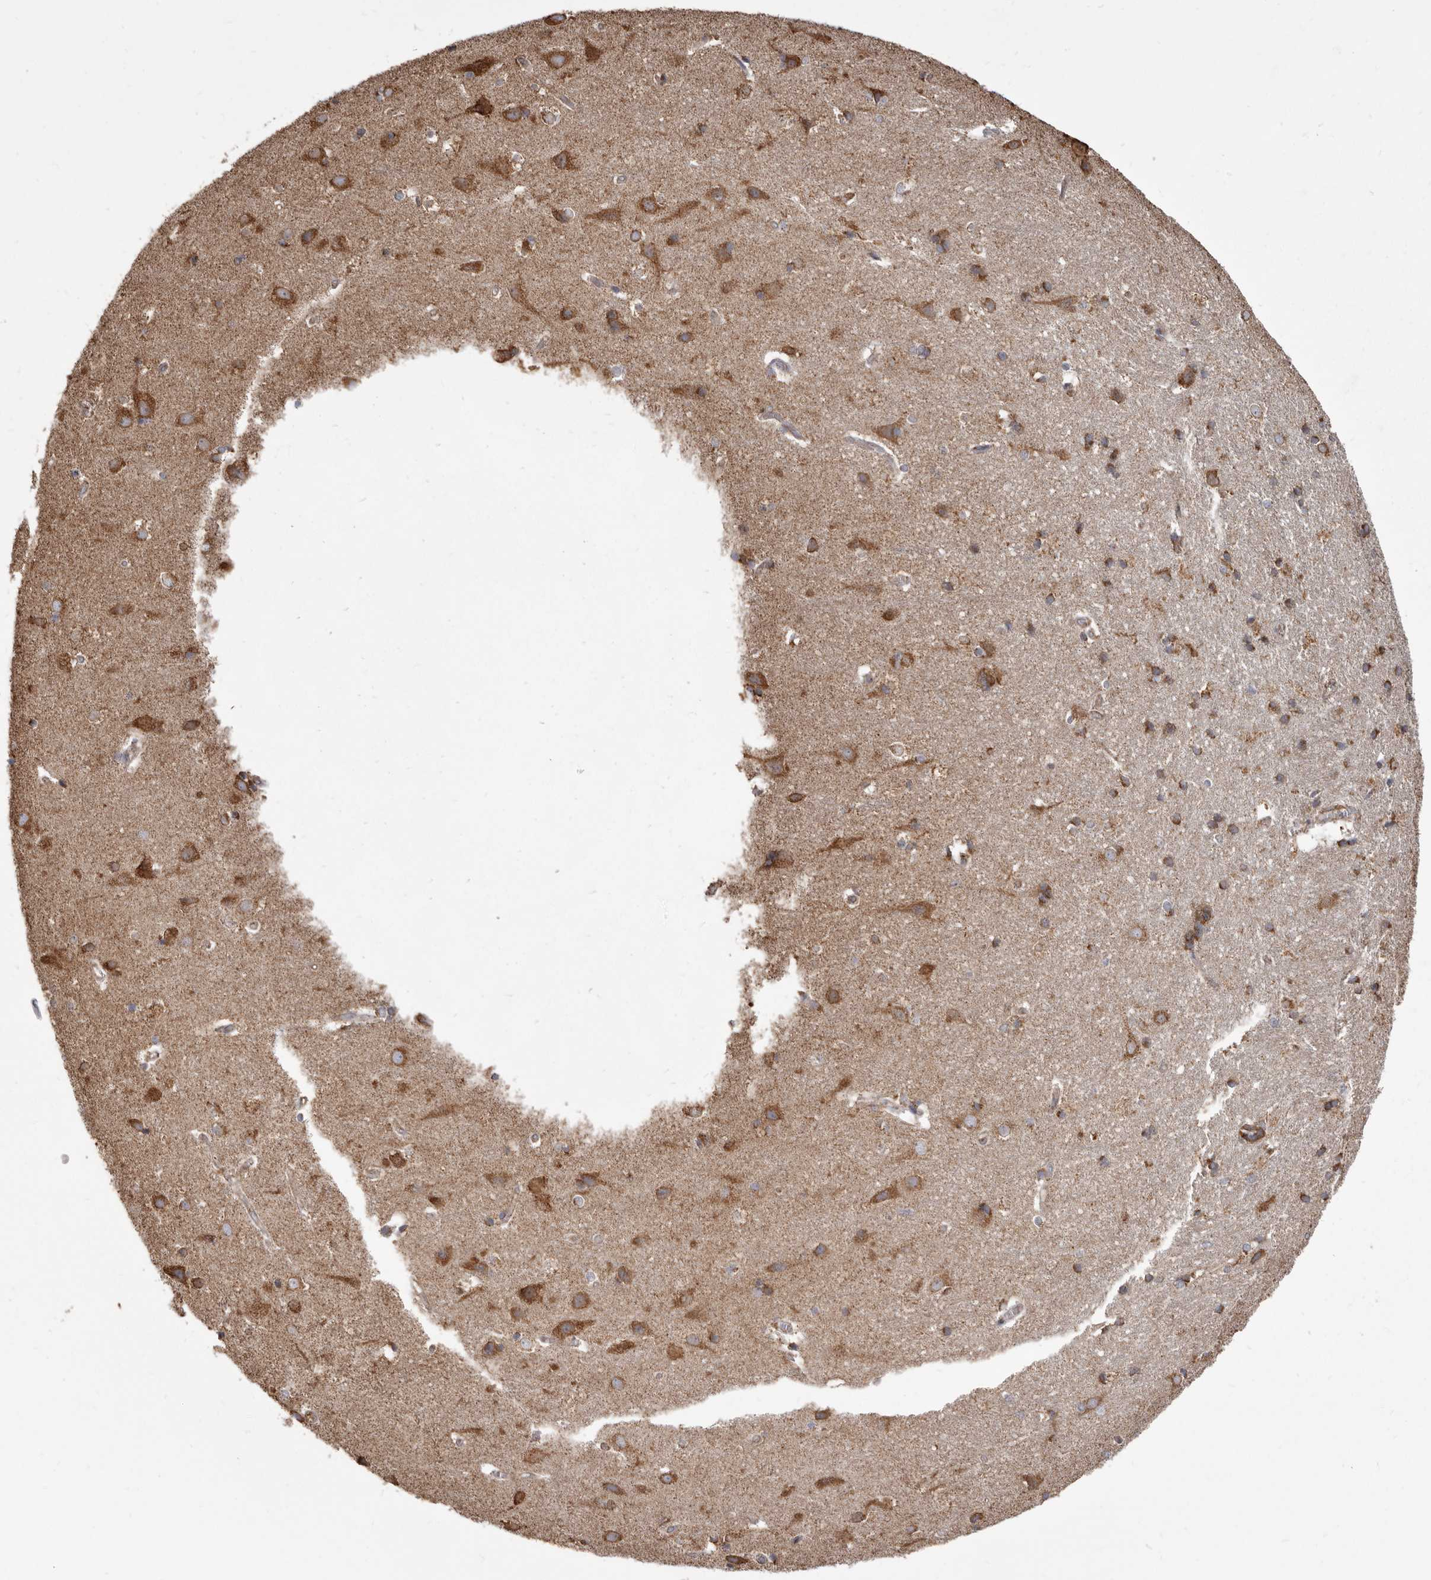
{"staining": {"intensity": "negative", "quantity": "none", "location": "none"}, "tissue": "cerebral cortex", "cell_type": "Endothelial cells", "image_type": "normal", "snomed": [{"axis": "morphology", "description": "Normal tissue, NOS"}, {"axis": "topography", "description": "Cerebral cortex"}], "caption": "DAB immunohistochemical staining of unremarkable human cerebral cortex demonstrates no significant staining in endothelial cells.", "gene": "CDK5RAP3", "patient": {"sex": "male", "age": 54}}